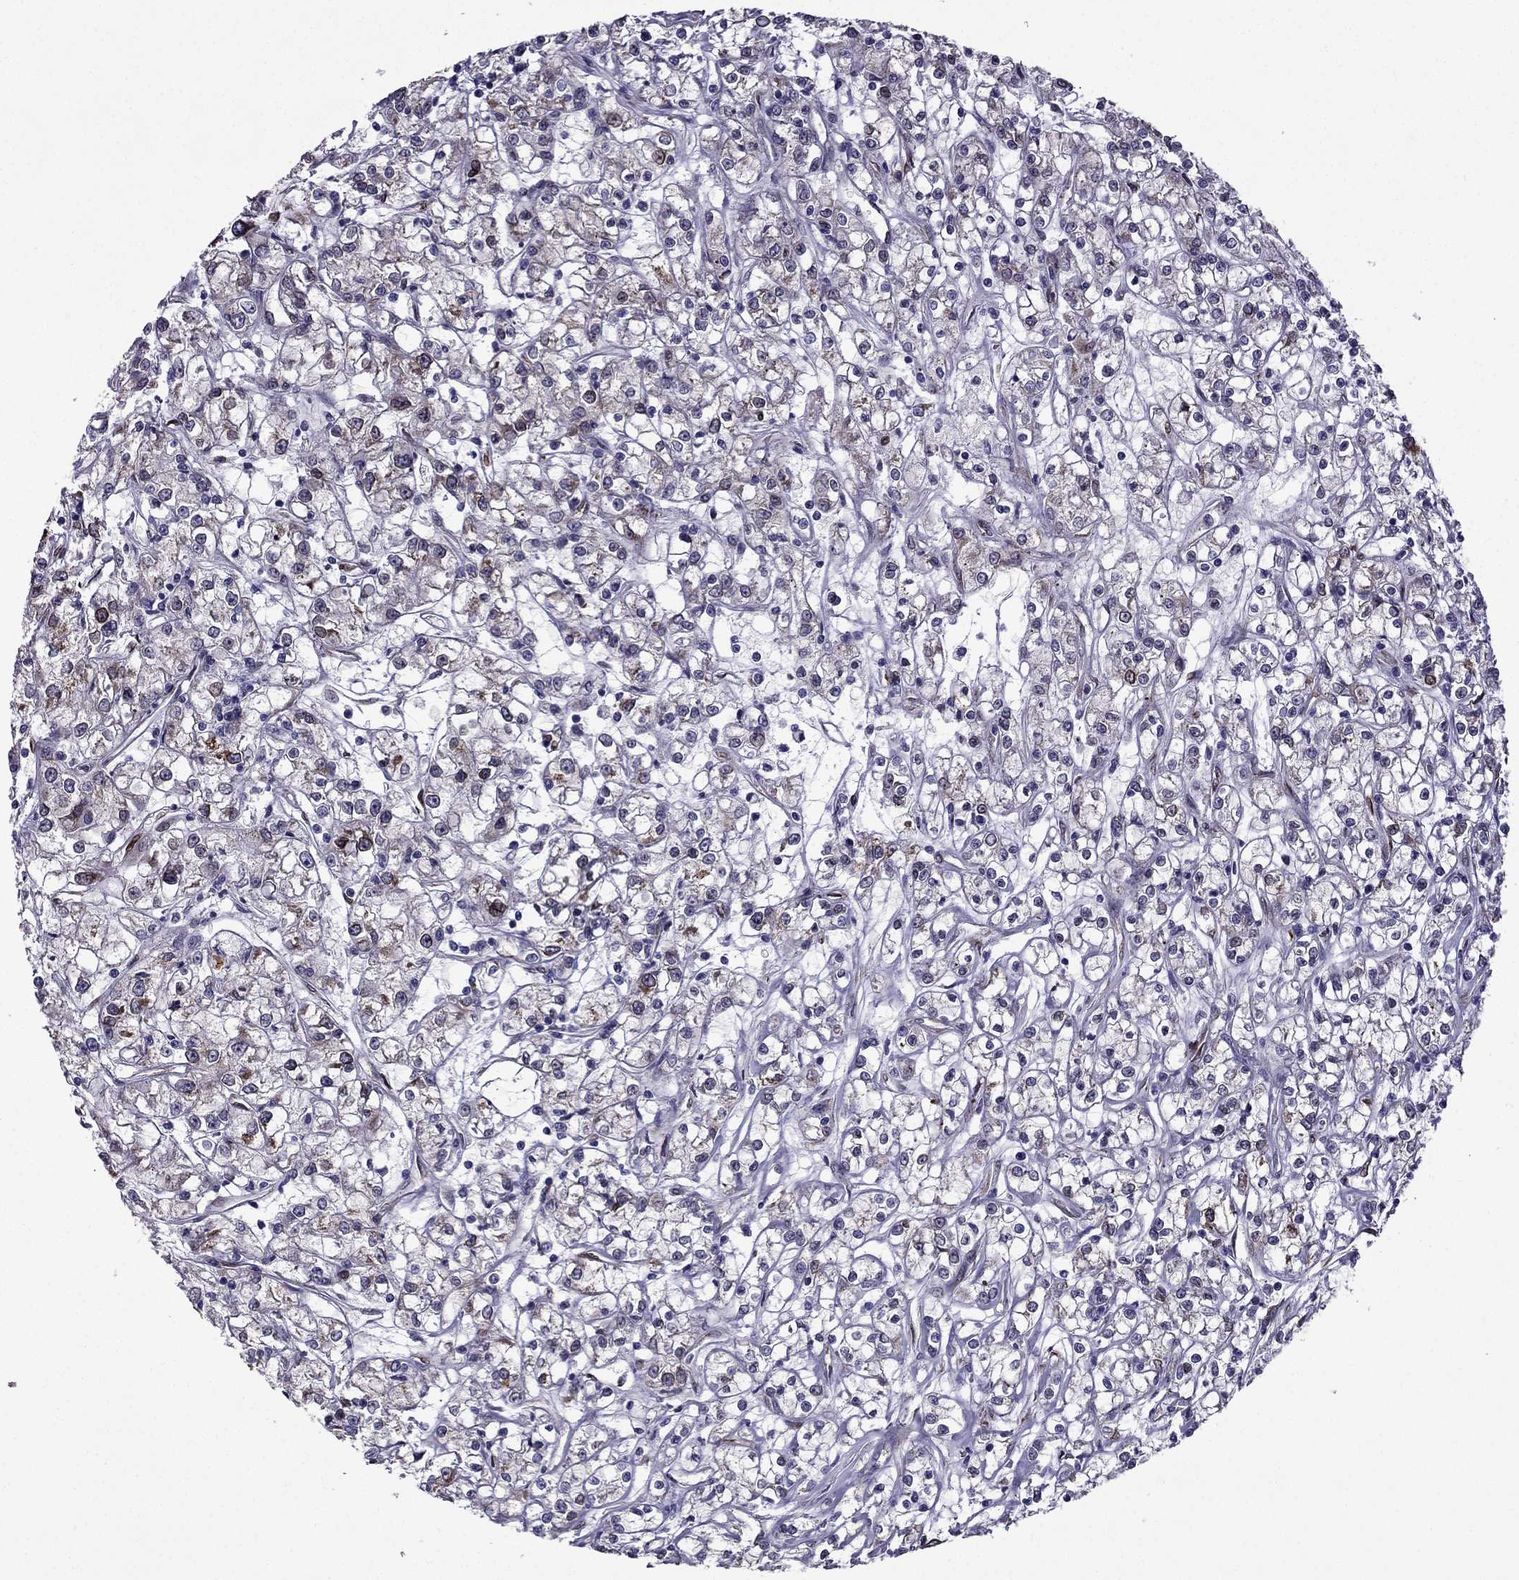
{"staining": {"intensity": "negative", "quantity": "none", "location": "none"}, "tissue": "renal cancer", "cell_type": "Tumor cells", "image_type": "cancer", "snomed": [{"axis": "morphology", "description": "Adenocarcinoma, NOS"}, {"axis": "topography", "description": "Kidney"}], "caption": "The histopathology image exhibits no staining of tumor cells in renal cancer (adenocarcinoma).", "gene": "IKBIP", "patient": {"sex": "female", "age": 59}}